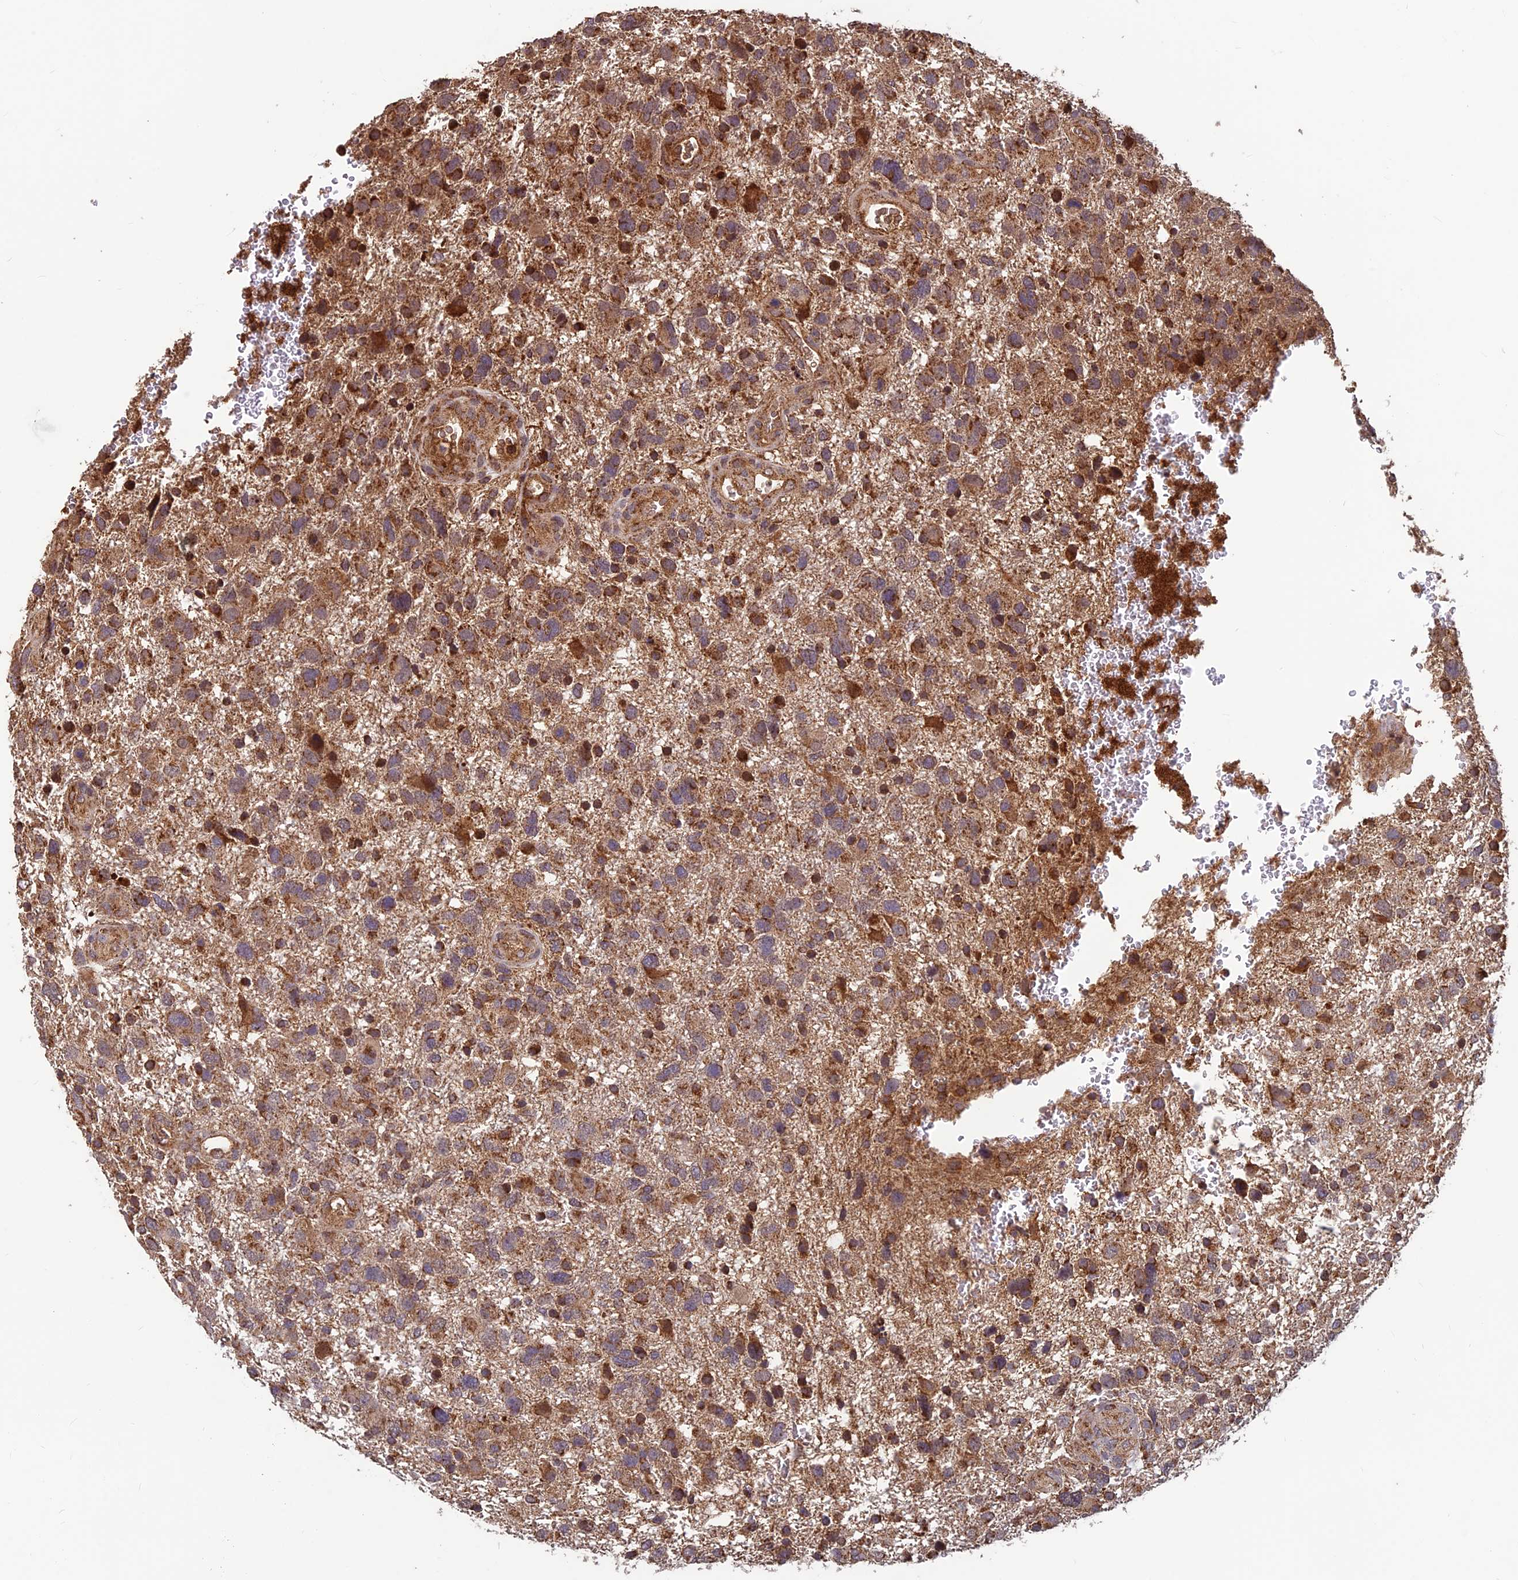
{"staining": {"intensity": "moderate", "quantity": ">75%", "location": "cytoplasmic/membranous"}, "tissue": "glioma", "cell_type": "Tumor cells", "image_type": "cancer", "snomed": [{"axis": "morphology", "description": "Glioma, malignant, High grade"}, {"axis": "topography", "description": "Brain"}], "caption": "High-grade glioma (malignant) tissue shows moderate cytoplasmic/membranous expression in approximately >75% of tumor cells (Stains: DAB (3,3'-diaminobenzidine) in brown, nuclei in blue, Microscopy: brightfield microscopy at high magnification).", "gene": "CCDC15", "patient": {"sex": "male", "age": 61}}